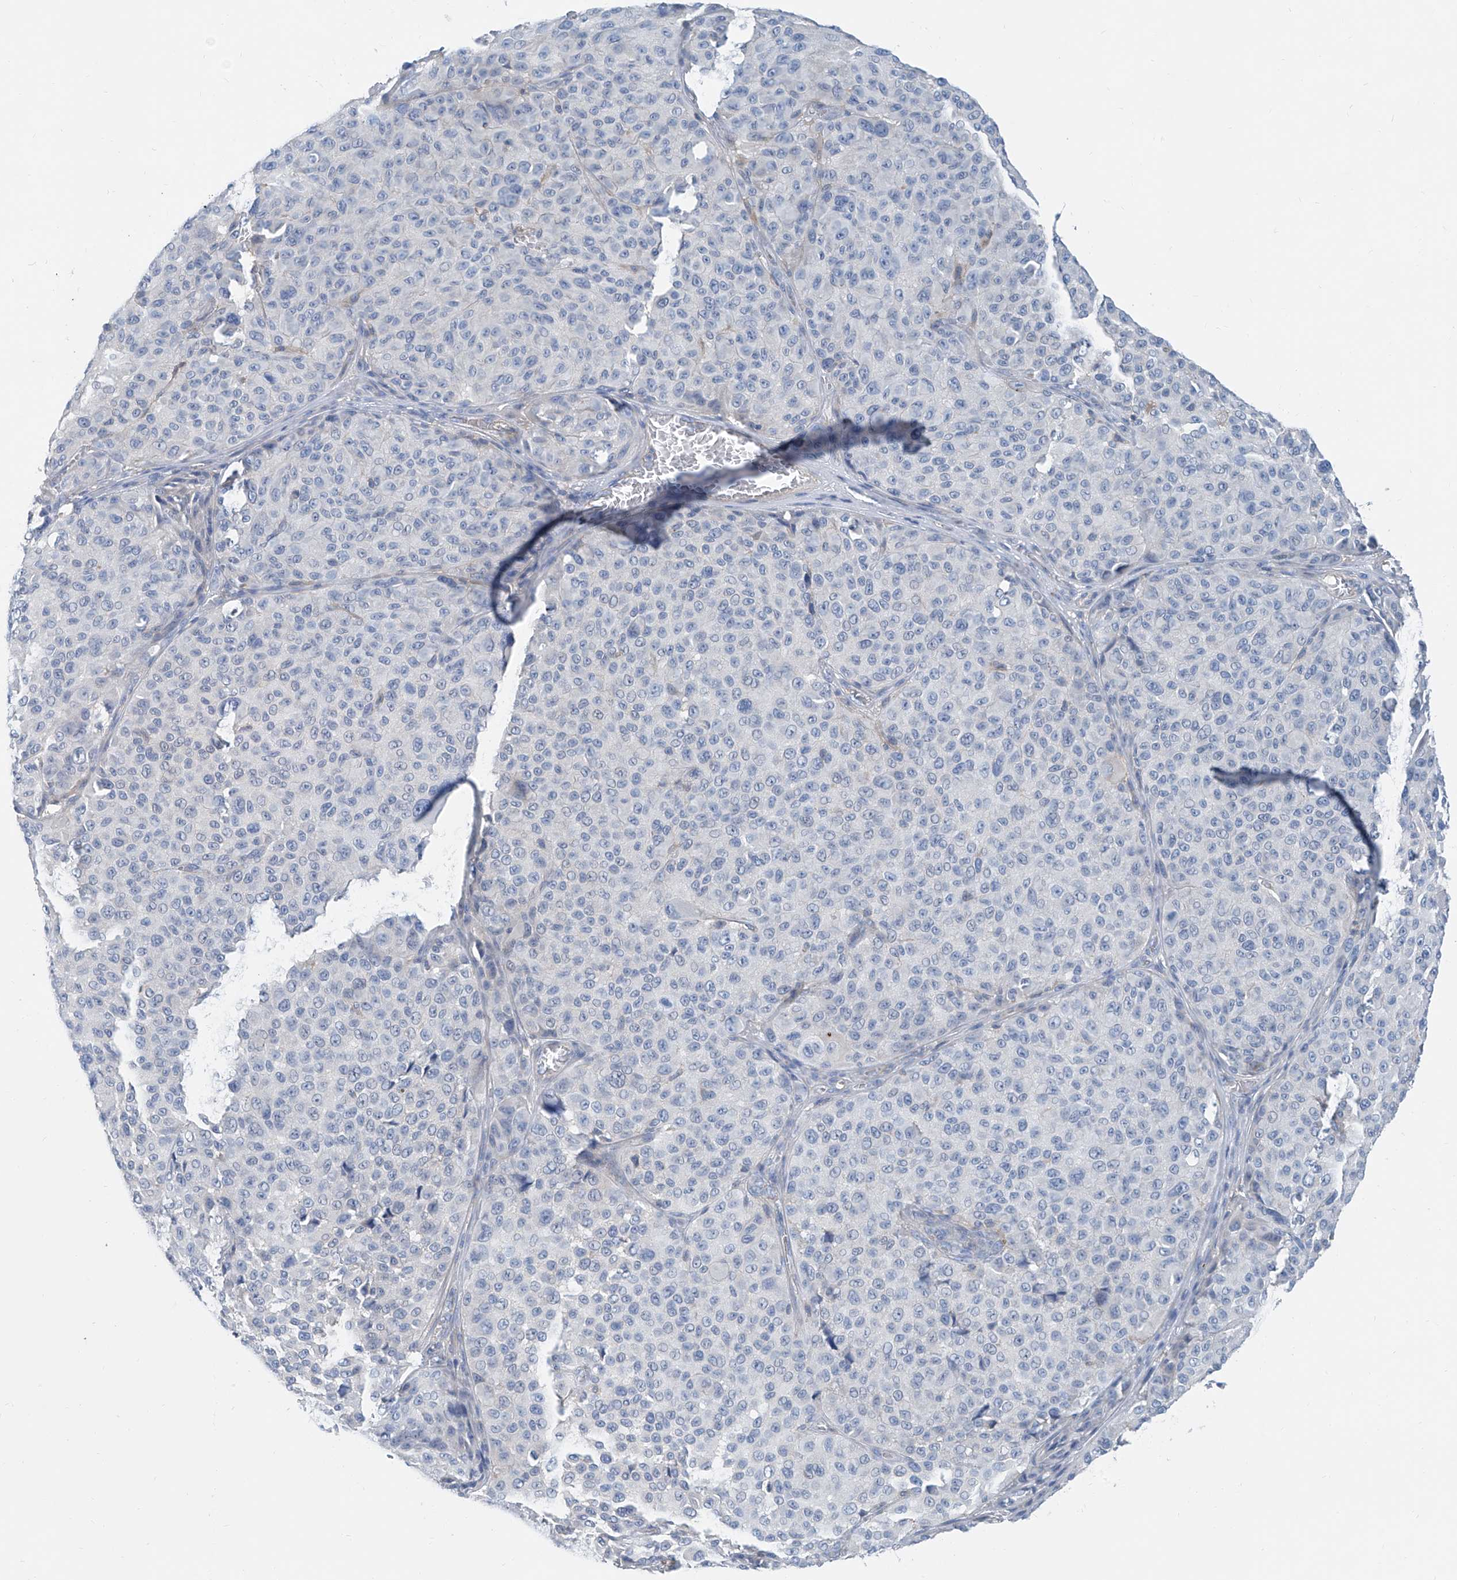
{"staining": {"intensity": "negative", "quantity": "none", "location": "none"}, "tissue": "melanoma", "cell_type": "Tumor cells", "image_type": "cancer", "snomed": [{"axis": "morphology", "description": "Malignant melanoma, NOS"}, {"axis": "topography", "description": "Skin"}], "caption": "Tumor cells show no significant protein staining in malignant melanoma.", "gene": "ANKRD34A", "patient": {"sex": "male", "age": 83}}